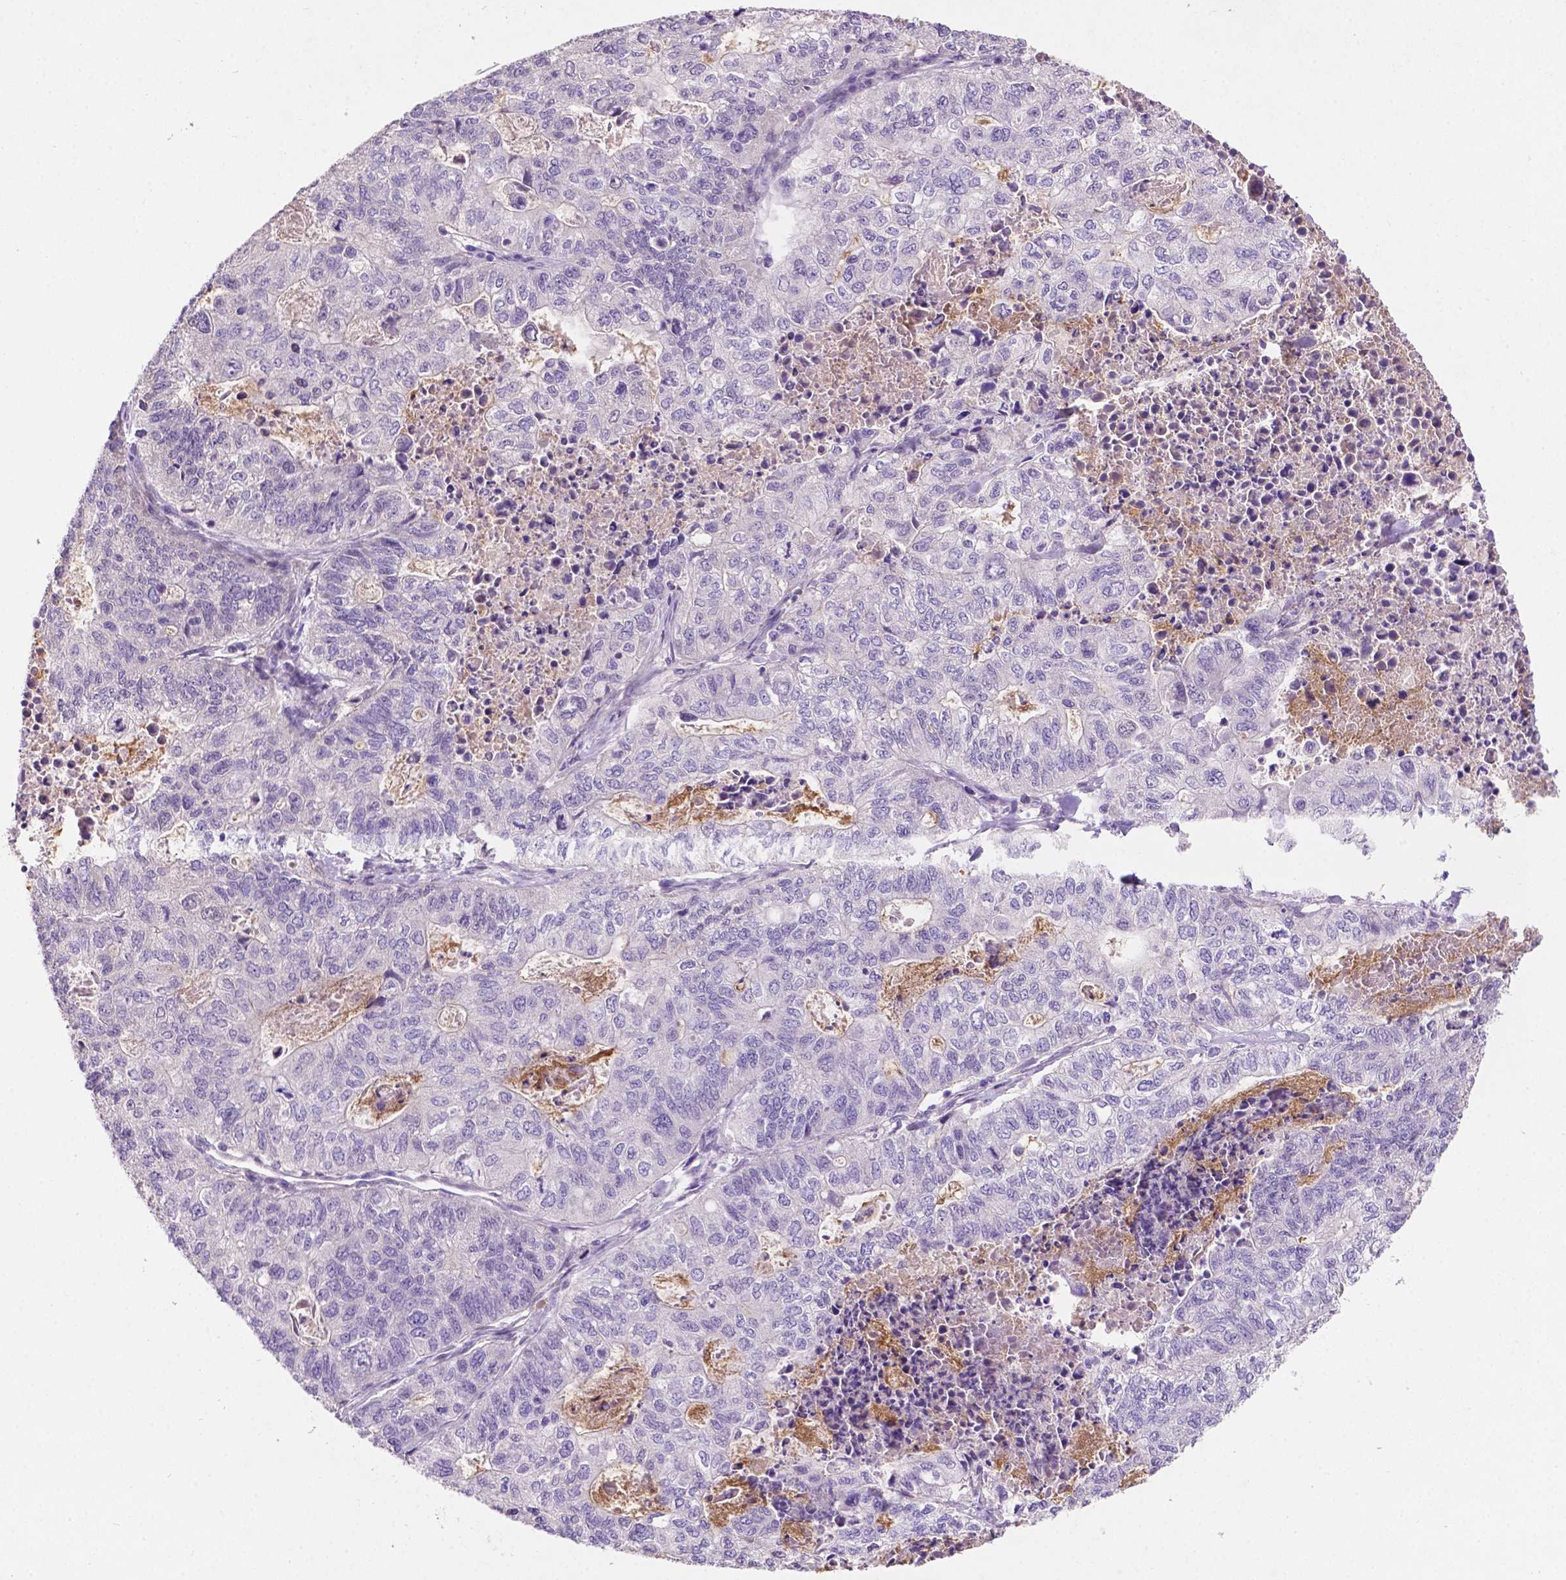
{"staining": {"intensity": "negative", "quantity": "none", "location": "none"}, "tissue": "stomach cancer", "cell_type": "Tumor cells", "image_type": "cancer", "snomed": [{"axis": "morphology", "description": "Adenocarcinoma, NOS"}, {"axis": "topography", "description": "Stomach, upper"}], "caption": "Tumor cells show no significant protein staining in stomach cancer (adenocarcinoma).", "gene": "ARL5C", "patient": {"sex": "female", "age": 67}}